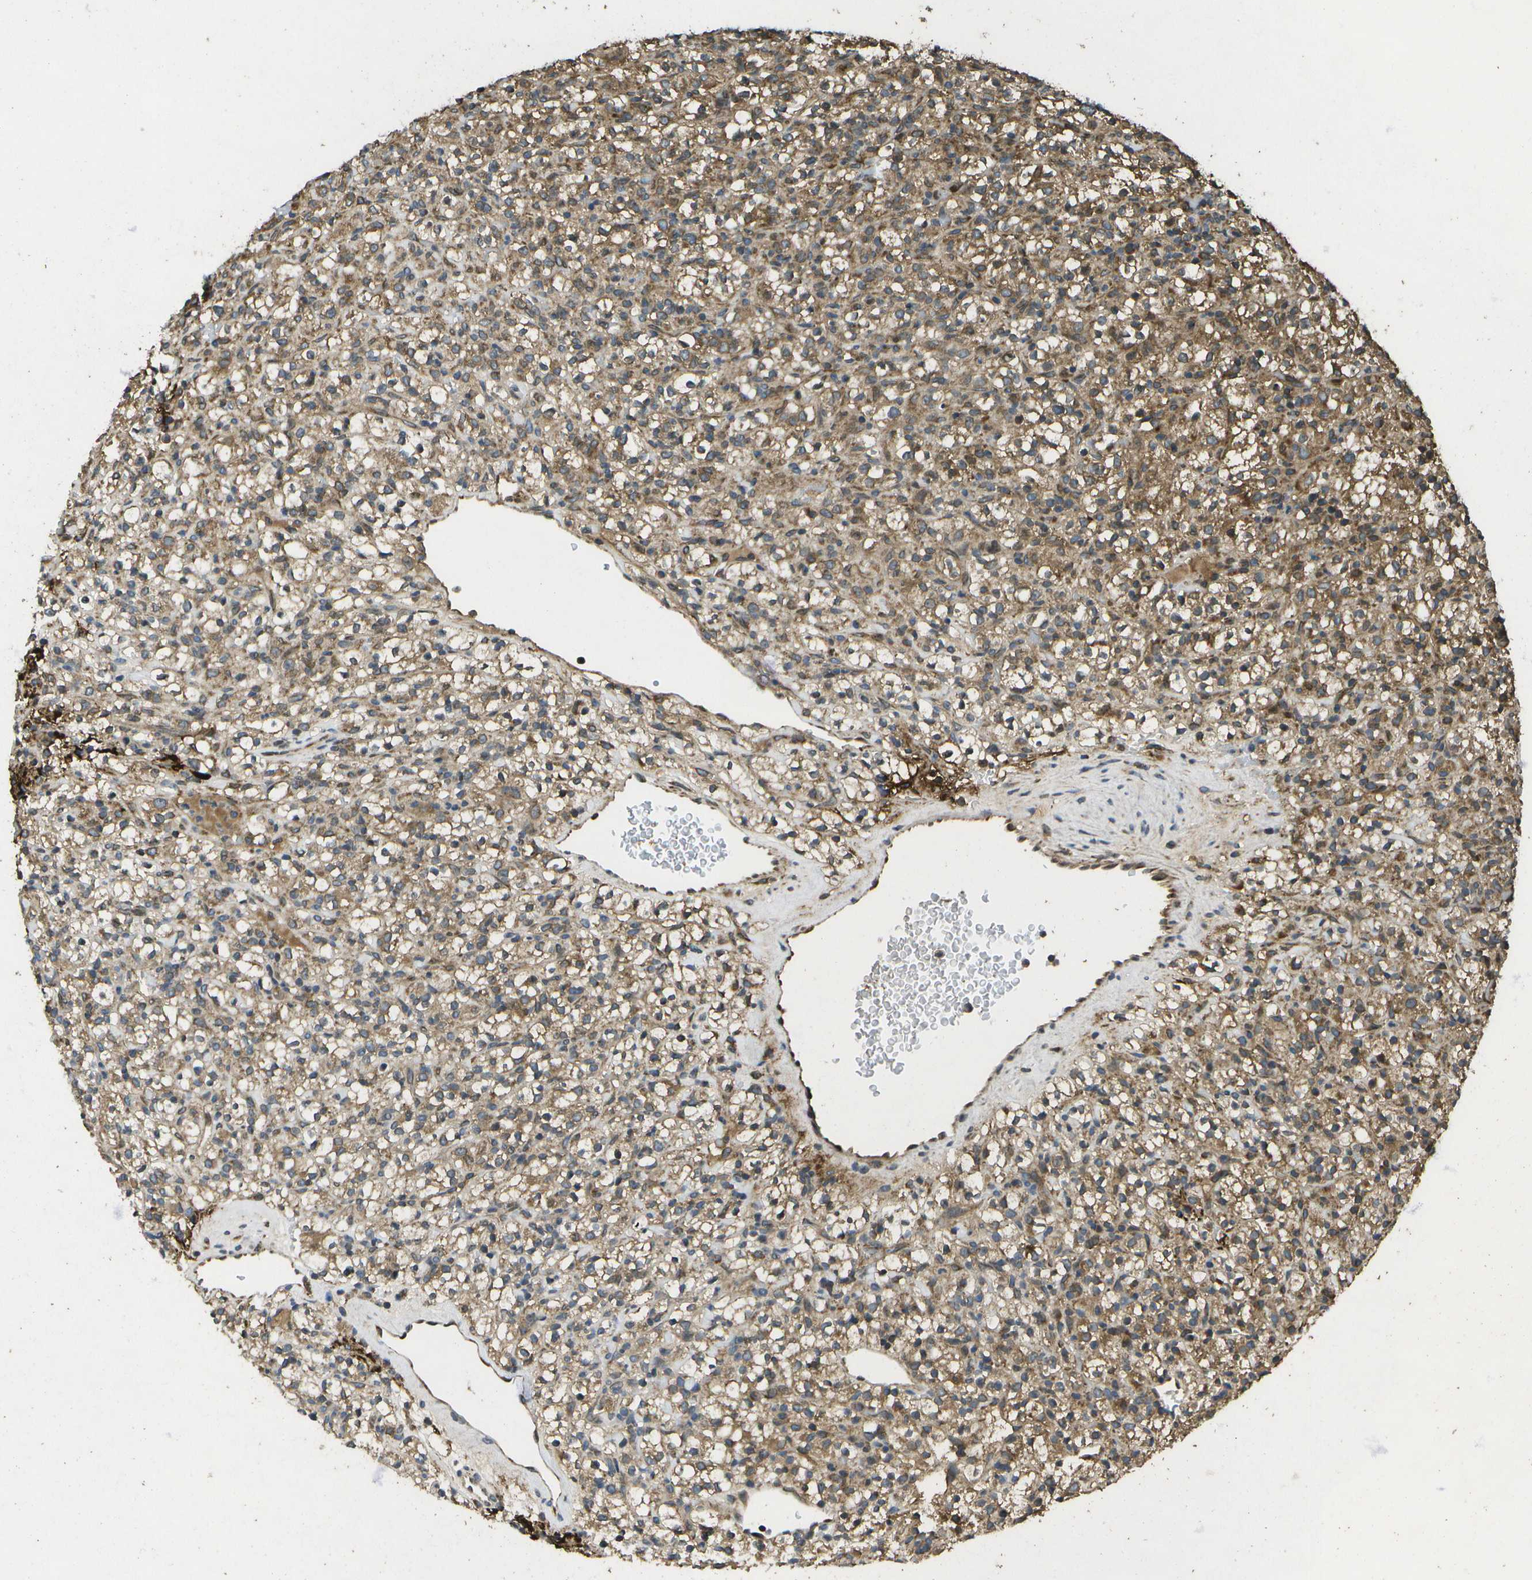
{"staining": {"intensity": "moderate", "quantity": ">75%", "location": "cytoplasmic/membranous"}, "tissue": "renal cancer", "cell_type": "Tumor cells", "image_type": "cancer", "snomed": [{"axis": "morphology", "description": "Normal tissue, NOS"}, {"axis": "morphology", "description": "Adenocarcinoma, NOS"}, {"axis": "topography", "description": "Kidney"}], "caption": "A brown stain highlights moderate cytoplasmic/membranous expression of a protein in human adenocarcinoma (renal) tumor cells. The staining is performed using DAB brown chromogen to label protein expression. The nuclei are counter-stained blue using hematoxylin.", "gene": "HFE", "patient": {"sex": "female", "age": 72}}